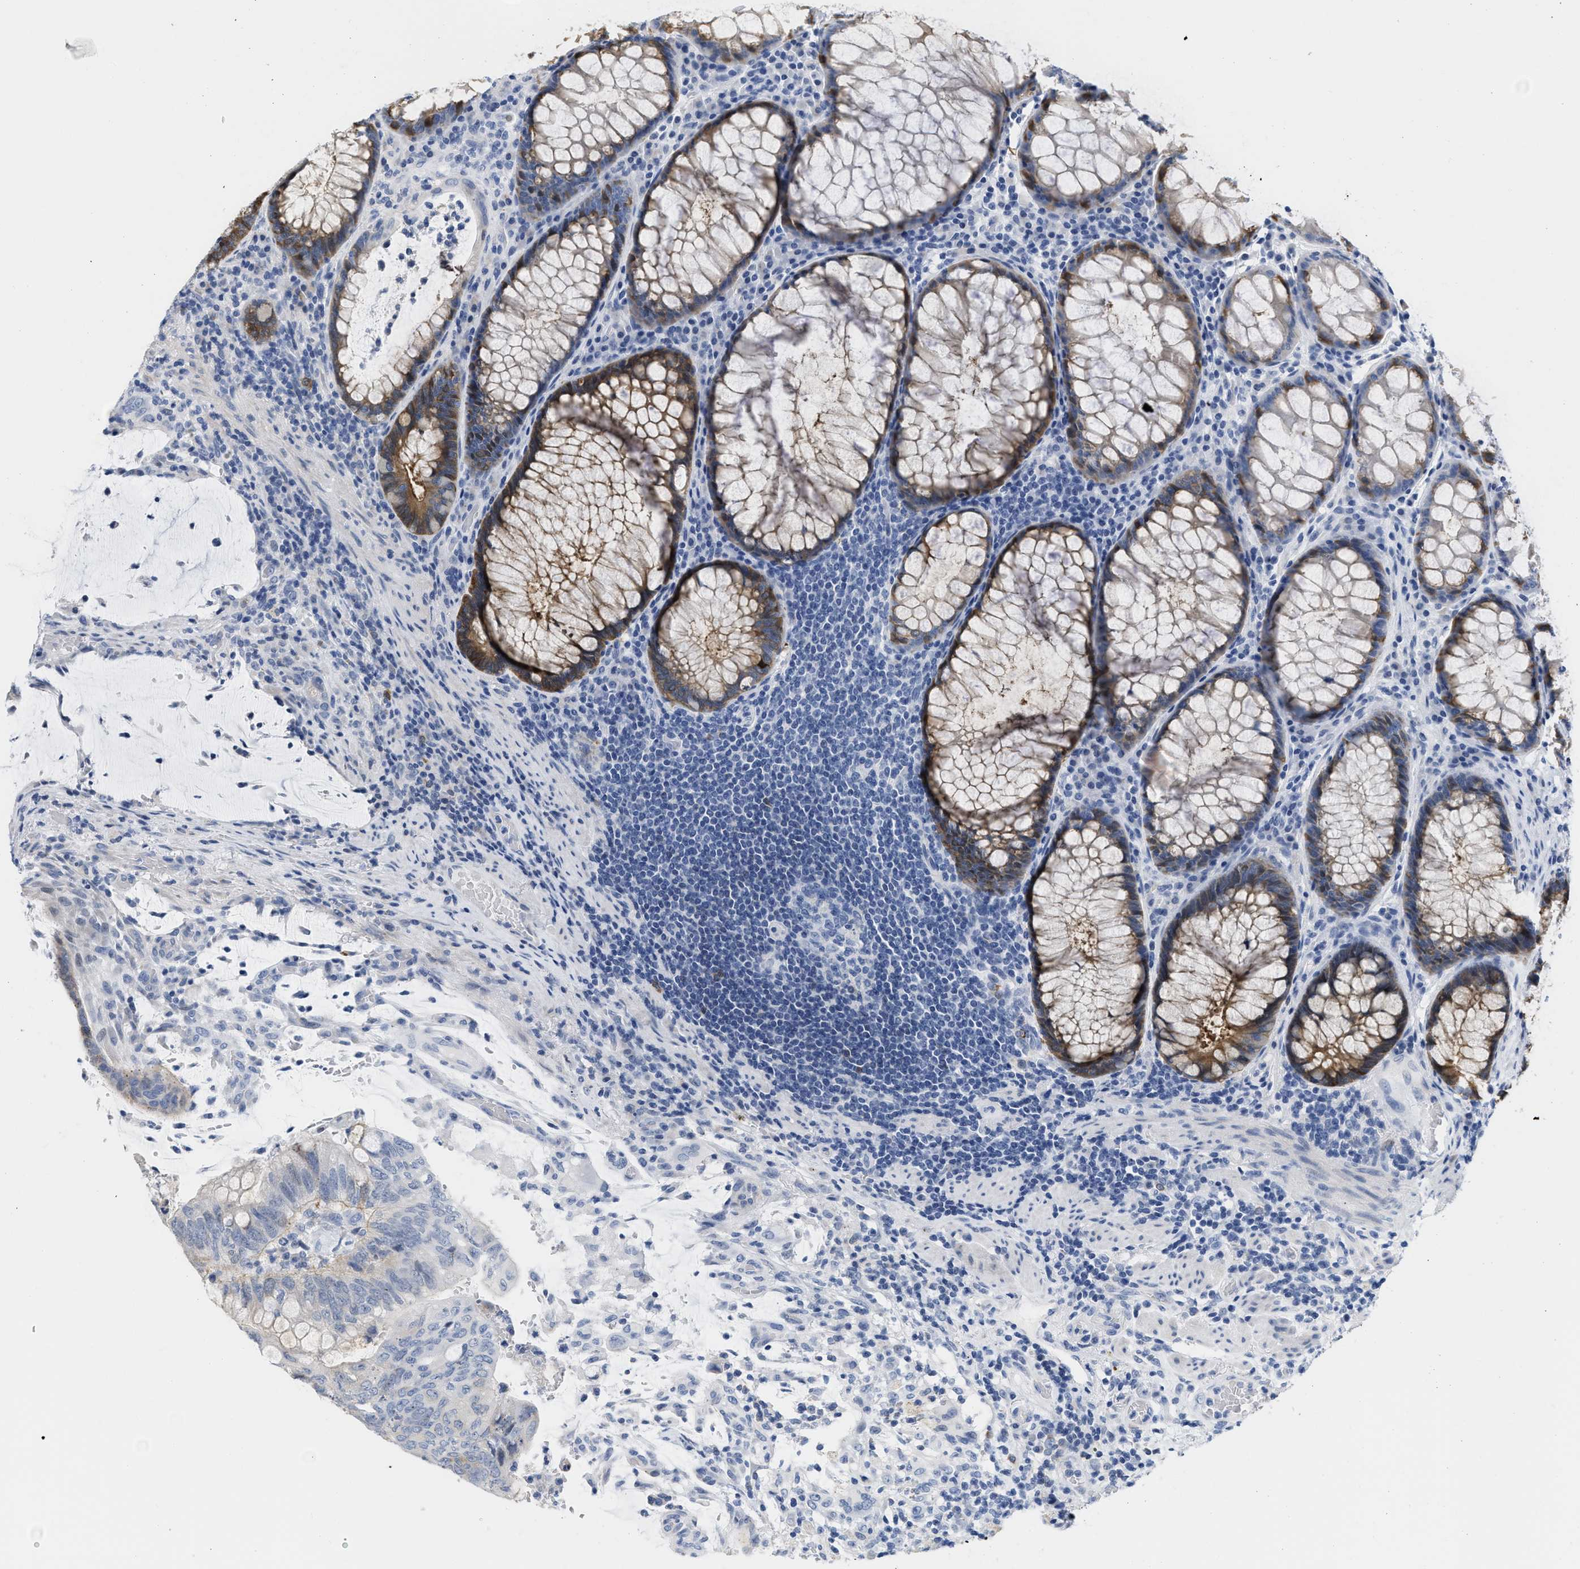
{"staining": {"intensity": "weak", "quantity": "<25%", "location": "cytoplasmic/membranous"}, "tissue": "colorectal cancer", "cell_type": "Tumor cells", "image_type": "cancer", "snomed": [{"axis": "morphology", "description": "Normal tissue, NOS"}, {"axis": "morphology", "description": "Adenocarcinoma, NOS"}, {"axis": "topography", "description": "Rectum"}, {"axis": "topography", "description": "Peripheral nerve tissue"}], "caption": "Photomicrograph shows no significant protein staining in tumor cells of colorectal cancer (adenocarcinoma).", "gene": "CRYM", "patient": {"sex": "male", "age": 92}}